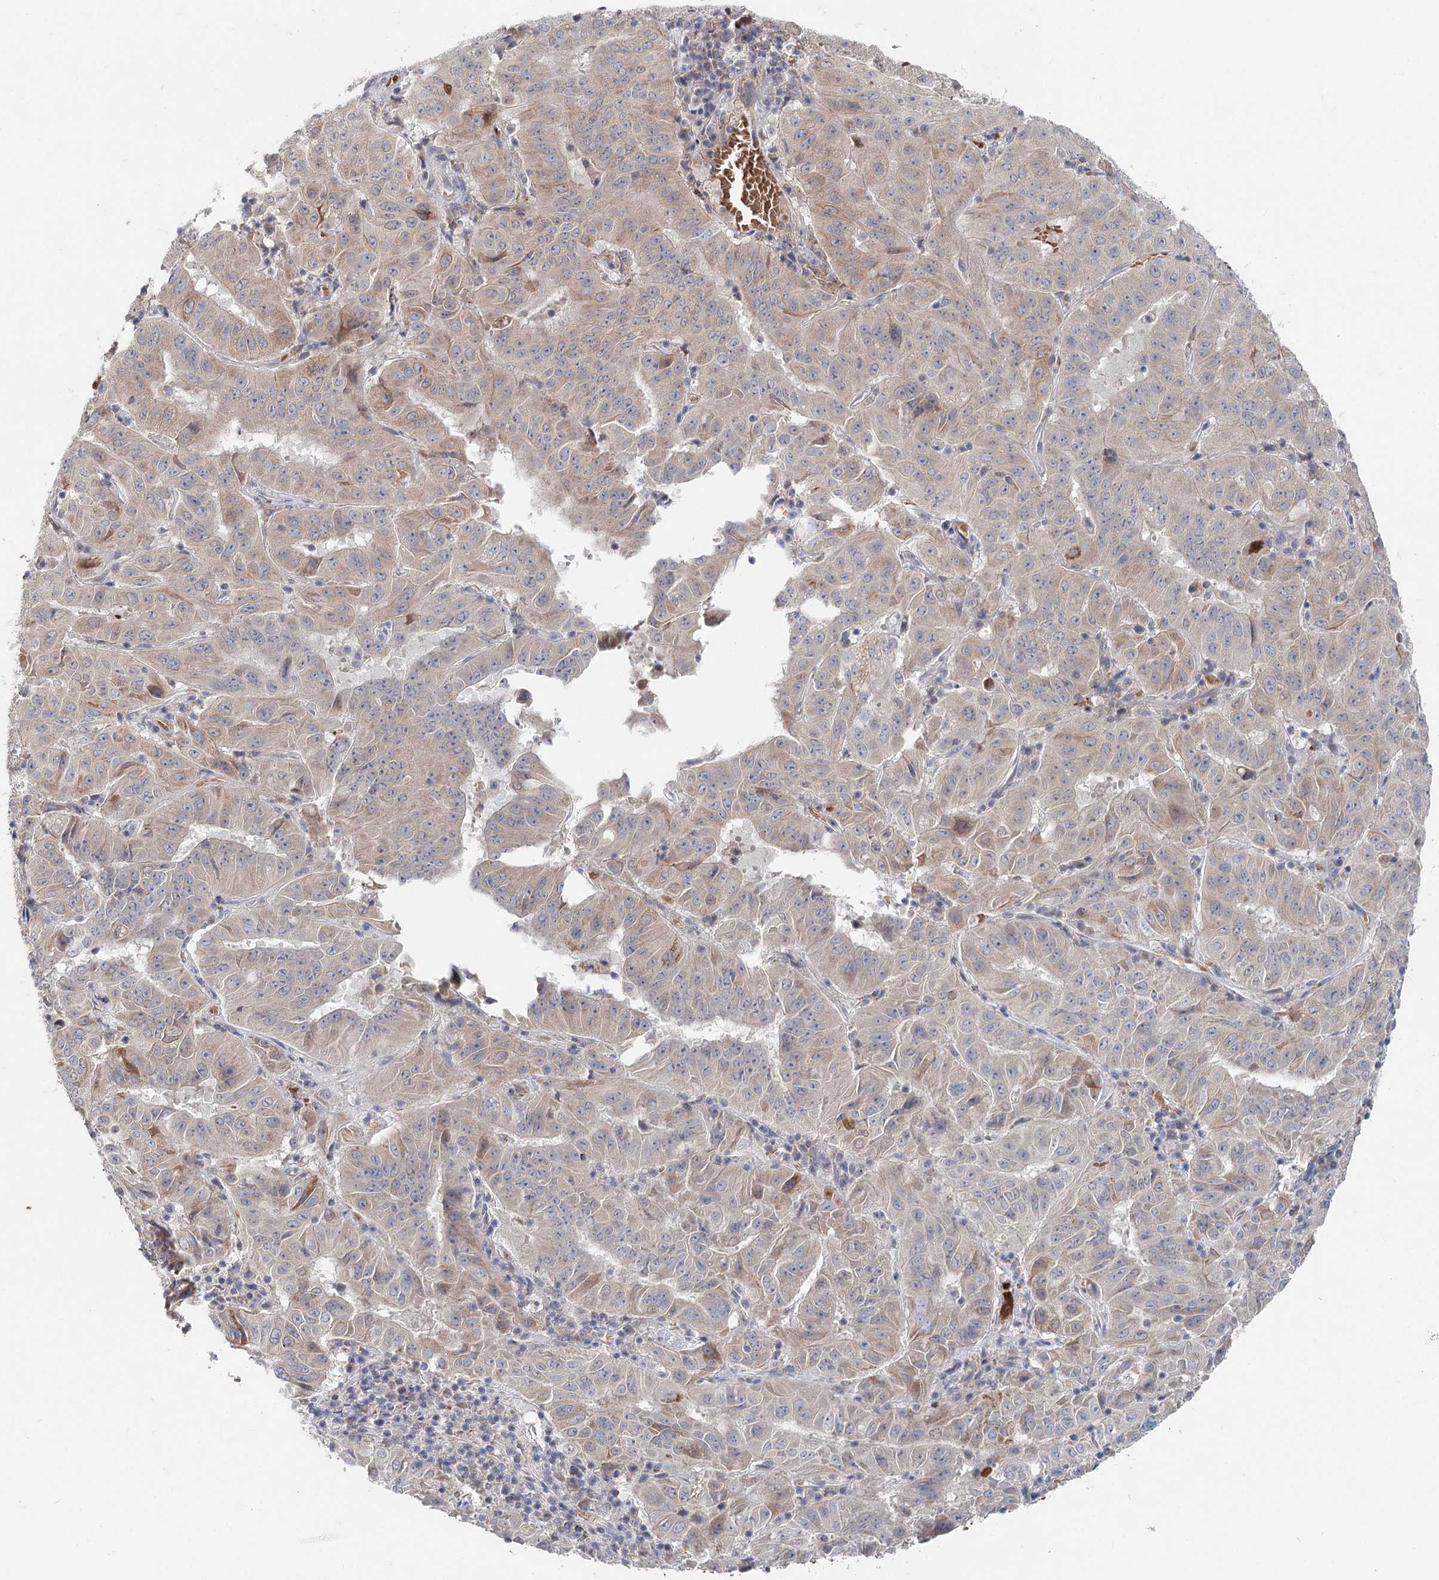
{"staining": {"intensity": "weak", "quantity": "25%-75%", "location": "cytoplasmic/membranous"}, "tissue": "pancreatic cancer", "cell_type": "Tumor cells", "image_type": "cancer", "snomed": [{"axis": "morphology", "description": "Adenocarcinoma, NOS"}, {"axis": "topography", "description": "Pancreas"}], "caption": "Pancreatic adenocarcinoma was stained to show a protein in brown. There is low levels of weak cytoplasmic/membranous positivity in approximately 25%-75% of tumor cells.", "gene": "FBXO7", "patient": {"sex": "male", "age": 63}}